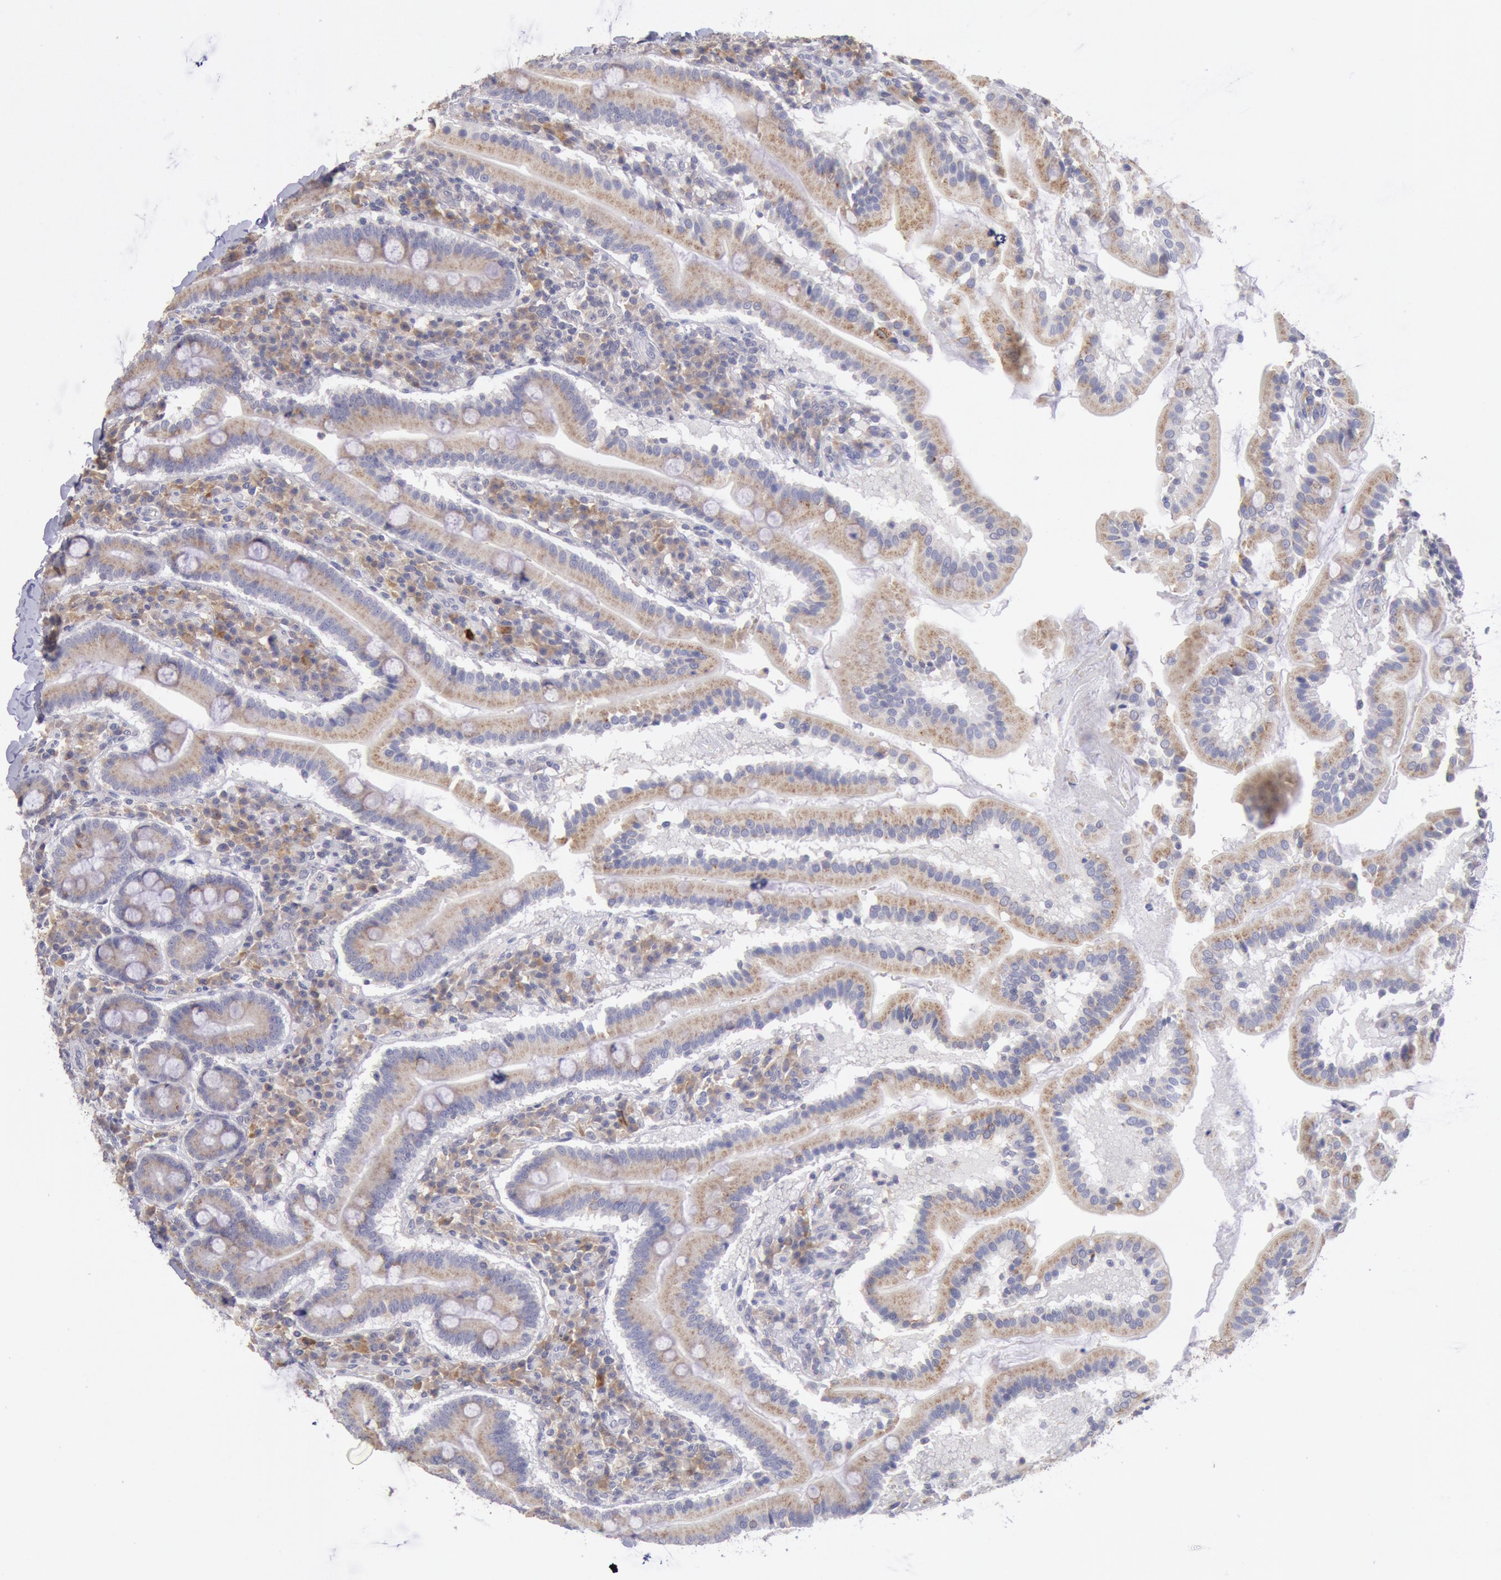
{"staining": {"intensity": "weak", "quantity": ">75%", "location": "cytoplasmic/membranous"}, "tissue": "duodenum", "cell_type": "Glandular cells", "image_type": "normal", "snomed": [{"axis": "morphology", "description": "Normal tissue, NOS"}, {"axis": "topography", "description": "Duodenum"}], "caption": "Unremarkable duodenum was stained to show a protein in brown. There is low levels of weak cytoplasmic/membranous expression in approximately >75% of glandular cells. The staining is performed using DAB brown chromogen to label protein expression. The nuclei are counter-stained blue using hematoxylin.", "gene": "GAL3ST1", "patient": {"sex": "male", "age": 50}}